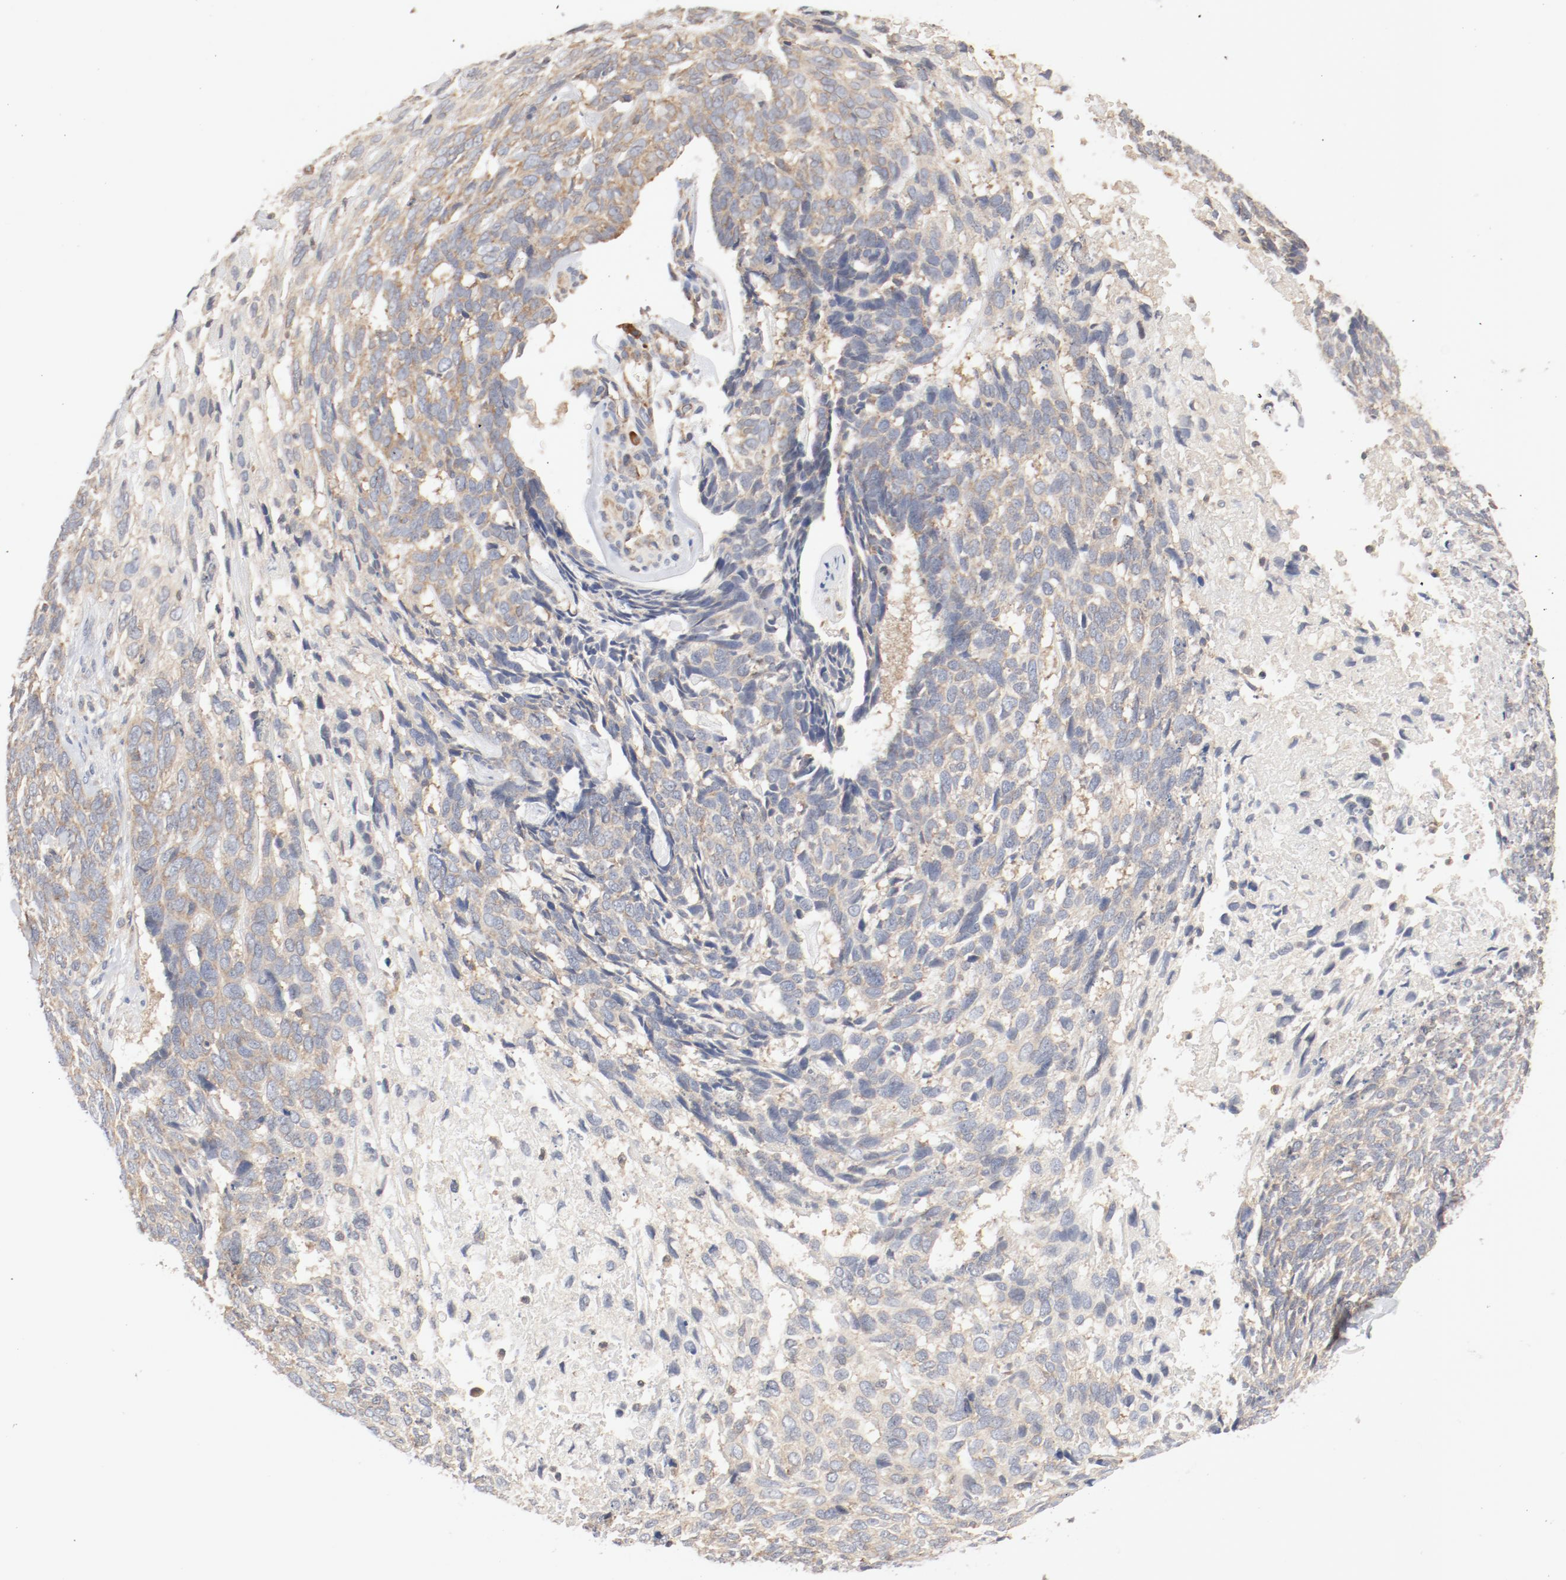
{"staining": {"intensity": "weak", "quantity": ">75%", "location": "cytoplasmic/membranous"}, "tissue": "skin cancer", "cell_type": "Tumor cells", "image_type": "cancer", "snomed": [{"axis": "morphology", "description": "Basal cell carcinoma"}, {"axis": "topography", "description": "Skin"}], "caption": "A low amount of weak cytoplasmic/membranous expression is seen in approximately >75% of tumor cells in basal cell carcinoma (skin) tissue.", "gene": "RPS6", "patient": {"sex": "male", "age": 72}}